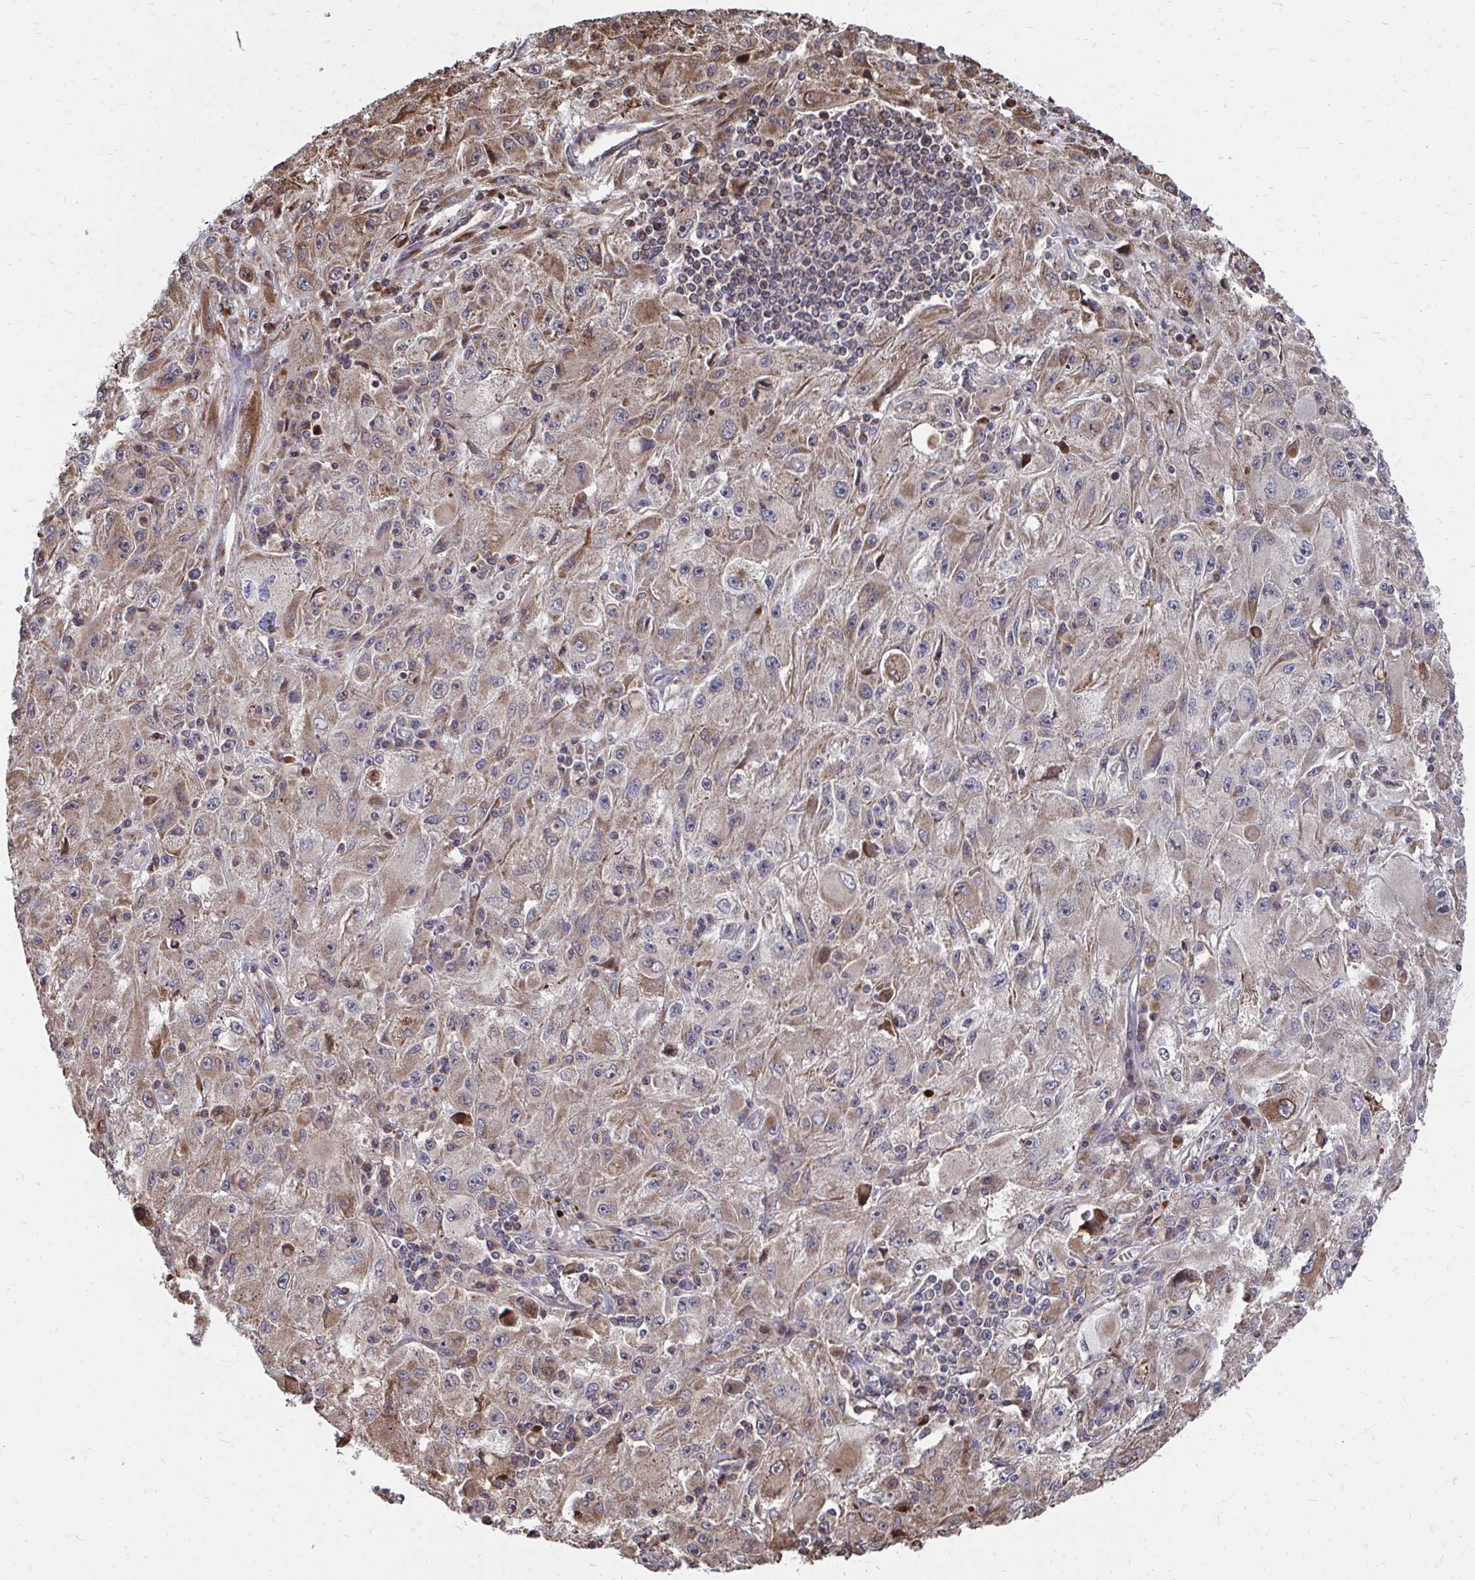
{"staining": {"intensity": "moderate", "quantity": ">75%", "location": "cytoplasmic/membranous"}, "tissue": "melanoma", "cell_type": "Tumor cells", "image_type": "cancer", "snomed": [{"axis": "morphology", "description": "Malignant melanoma, Metastatic site"}, {"axis": "topography", "description": "Skin"}], "caption": "This micrograph exhibits immunohistochemistry staining of melanoma, with medium moderate cytoplasmic/membranous expression in about >75% of tumor cells.", "gene": "FAM89A", "patient": {"sex": "male", "age": 53}}